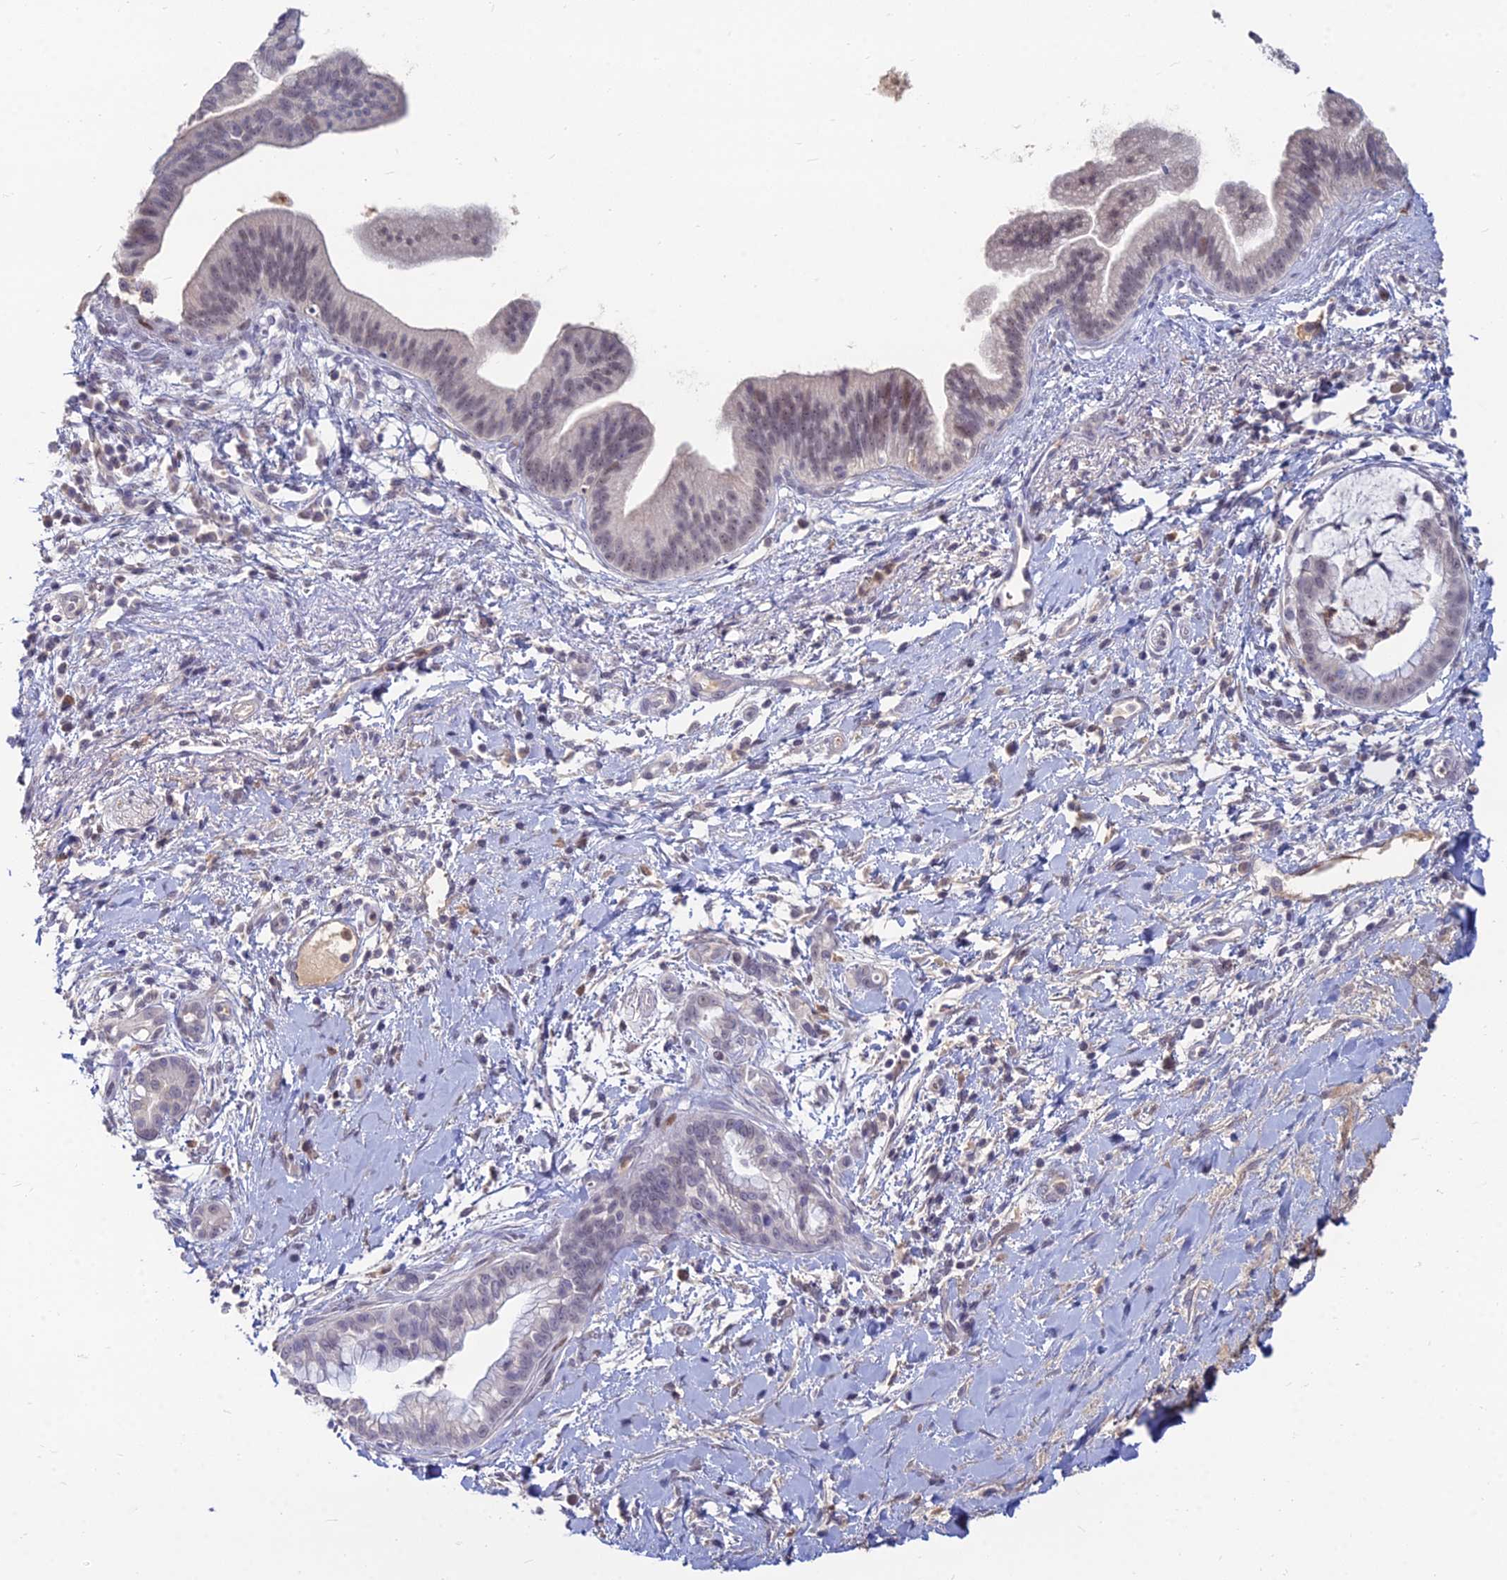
{"staining": {"intensity": "weak", "quantity": "<25%", "location": "nuclear"}, "tissue": "pancreatic cancer", "cell_type": "Tumor cells", "image_type": "cancer", "snomed": [{"axis": "morphology", "description": "Adenocarcinoma, NOS"}, {"axis": "topography", "description": "Pancreas"}], "caption": "Tumor cells are negative for protein expression in human pancreatic cancer (adenocarcinoma).", "gene": "GOLGA6D", "patient": {"sex": "male", "age": 78}}